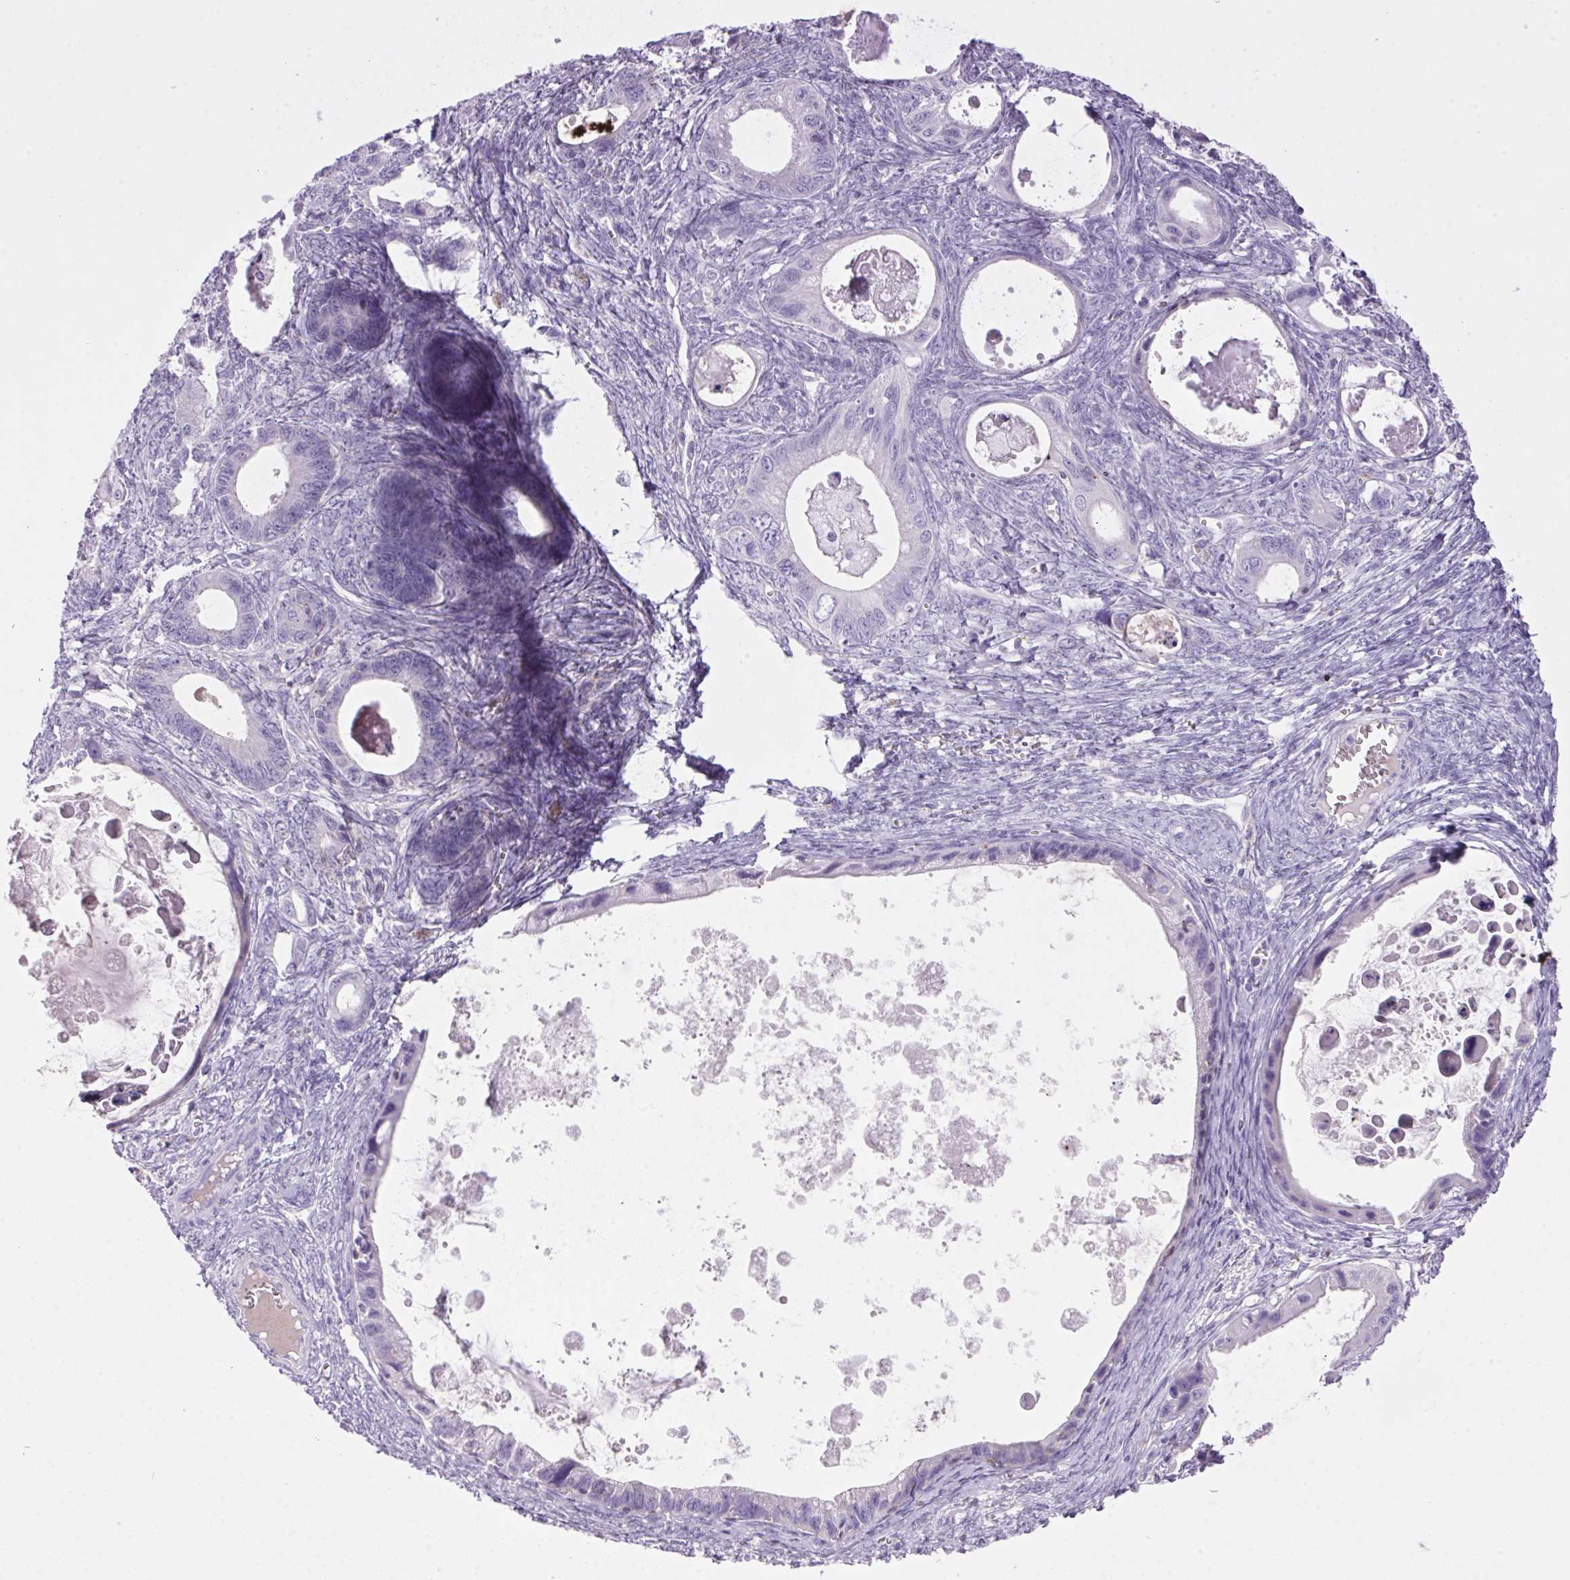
{"staining": {"intensity": "negative", "quantity": "none", "location": "none"}, "tissue": "ovarian cancer", "cell_type": "Tumor cells", "image_type": "cancer", "snomed": [{"axis": "morphology", "description": "Cystadenocarcinoma, mucinous, NOS"}, {"axis": "topography", "description": "Ovary"}], "caption": "Immunohistochemical staining of mucinous cystadenocarcinoma (ovarian) shows no significant expression in tumor cells.", "gene": "S100A2", "patient": {"sex": "female", "age": 64}}